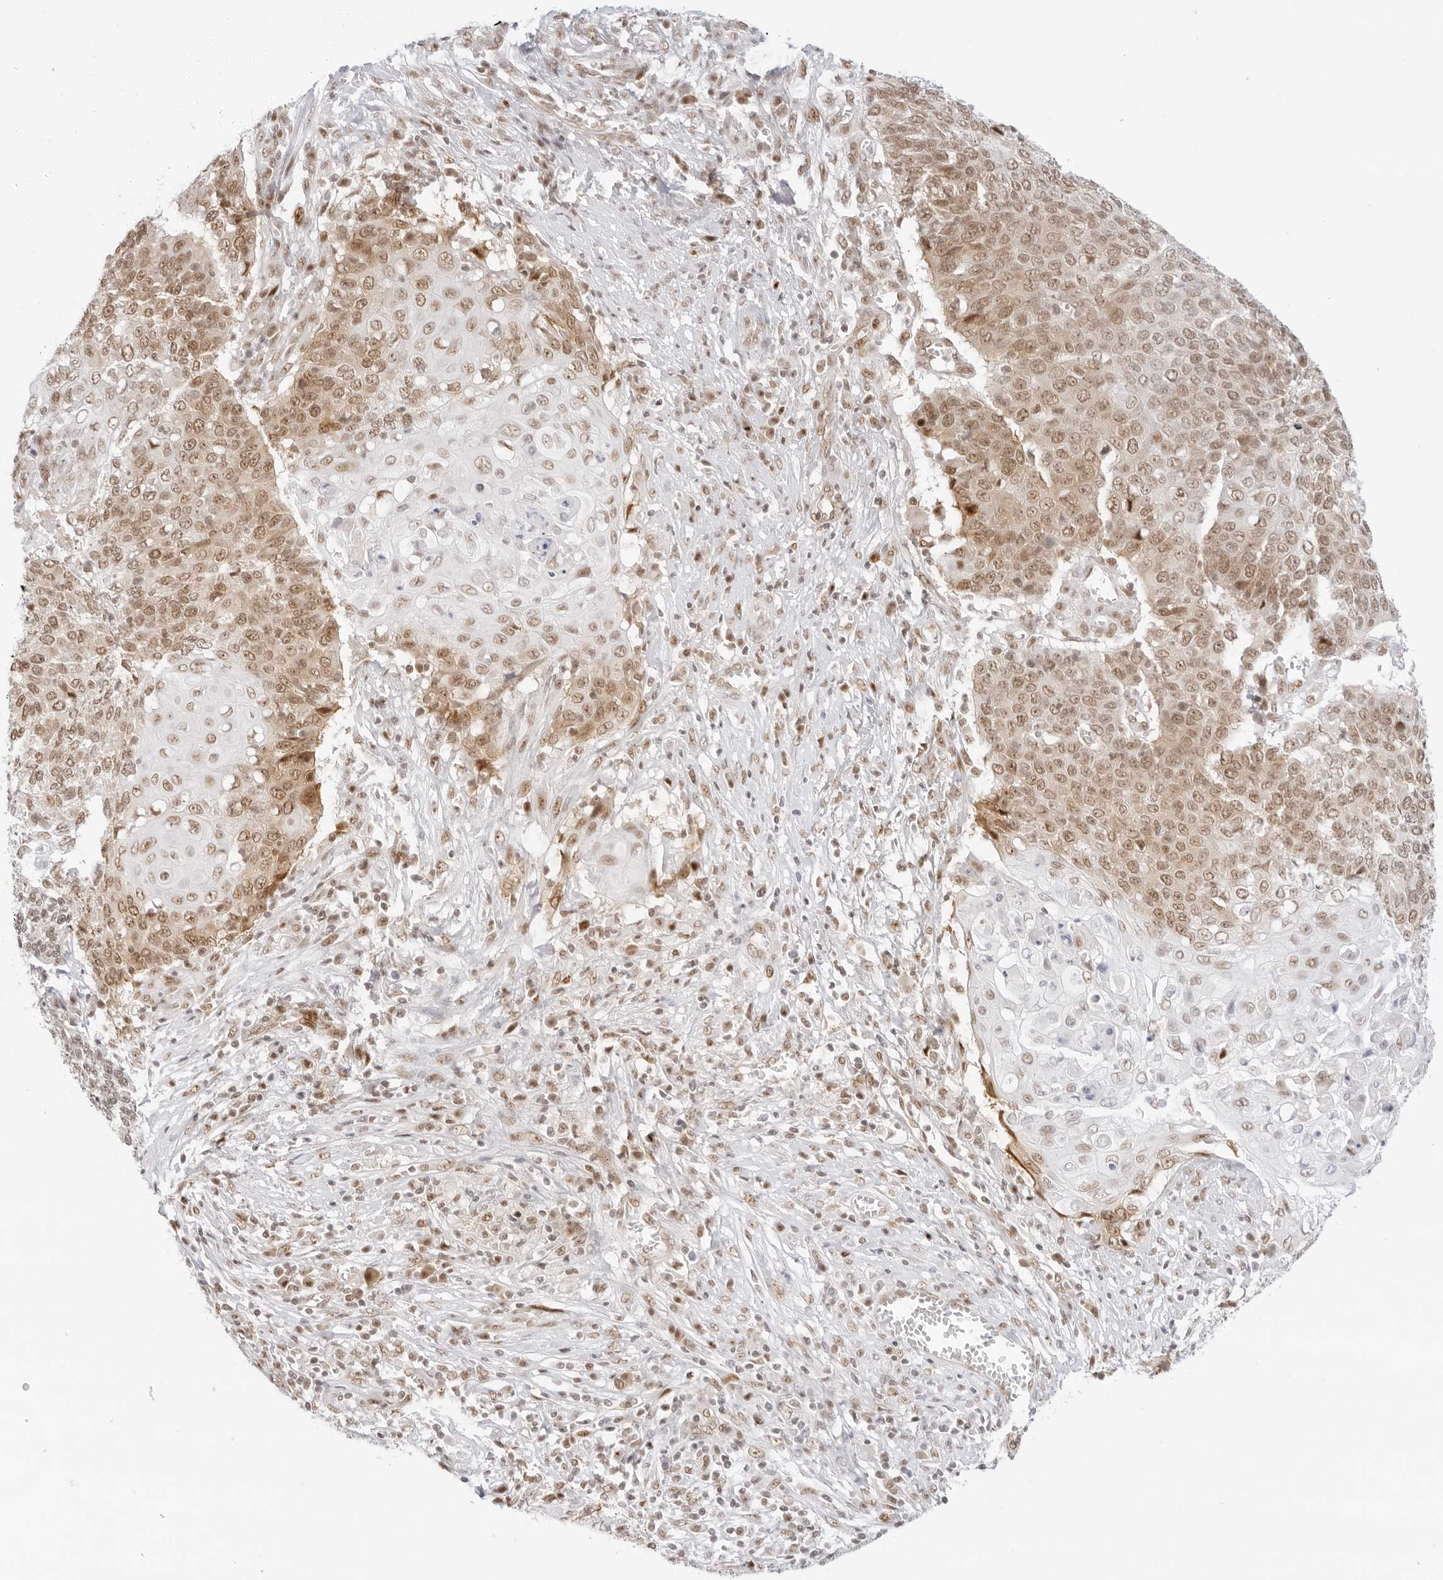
{"staining": {"intensity": "moderate", "quantity": ">75%", "location": "cytoplasmic/membranous,nuclear"}, "tissue": "cervical cancer", "cell_type": "Tumor cells", "image_type": "cancer", "snomed": [{"axis": "morphology", "description": "Squamous cell carcinoma, NOS"}, {"axis": "topography", "description": "Cervix"}], "caption": "This is a photomicrograph of IHC staining of cervical cancer, which shows moderate staining in the cytoplasmic/membranous and nuclear of tumor cells.", "gene": "ITGA6", "patient": {"sex": "female", "age": 39}}